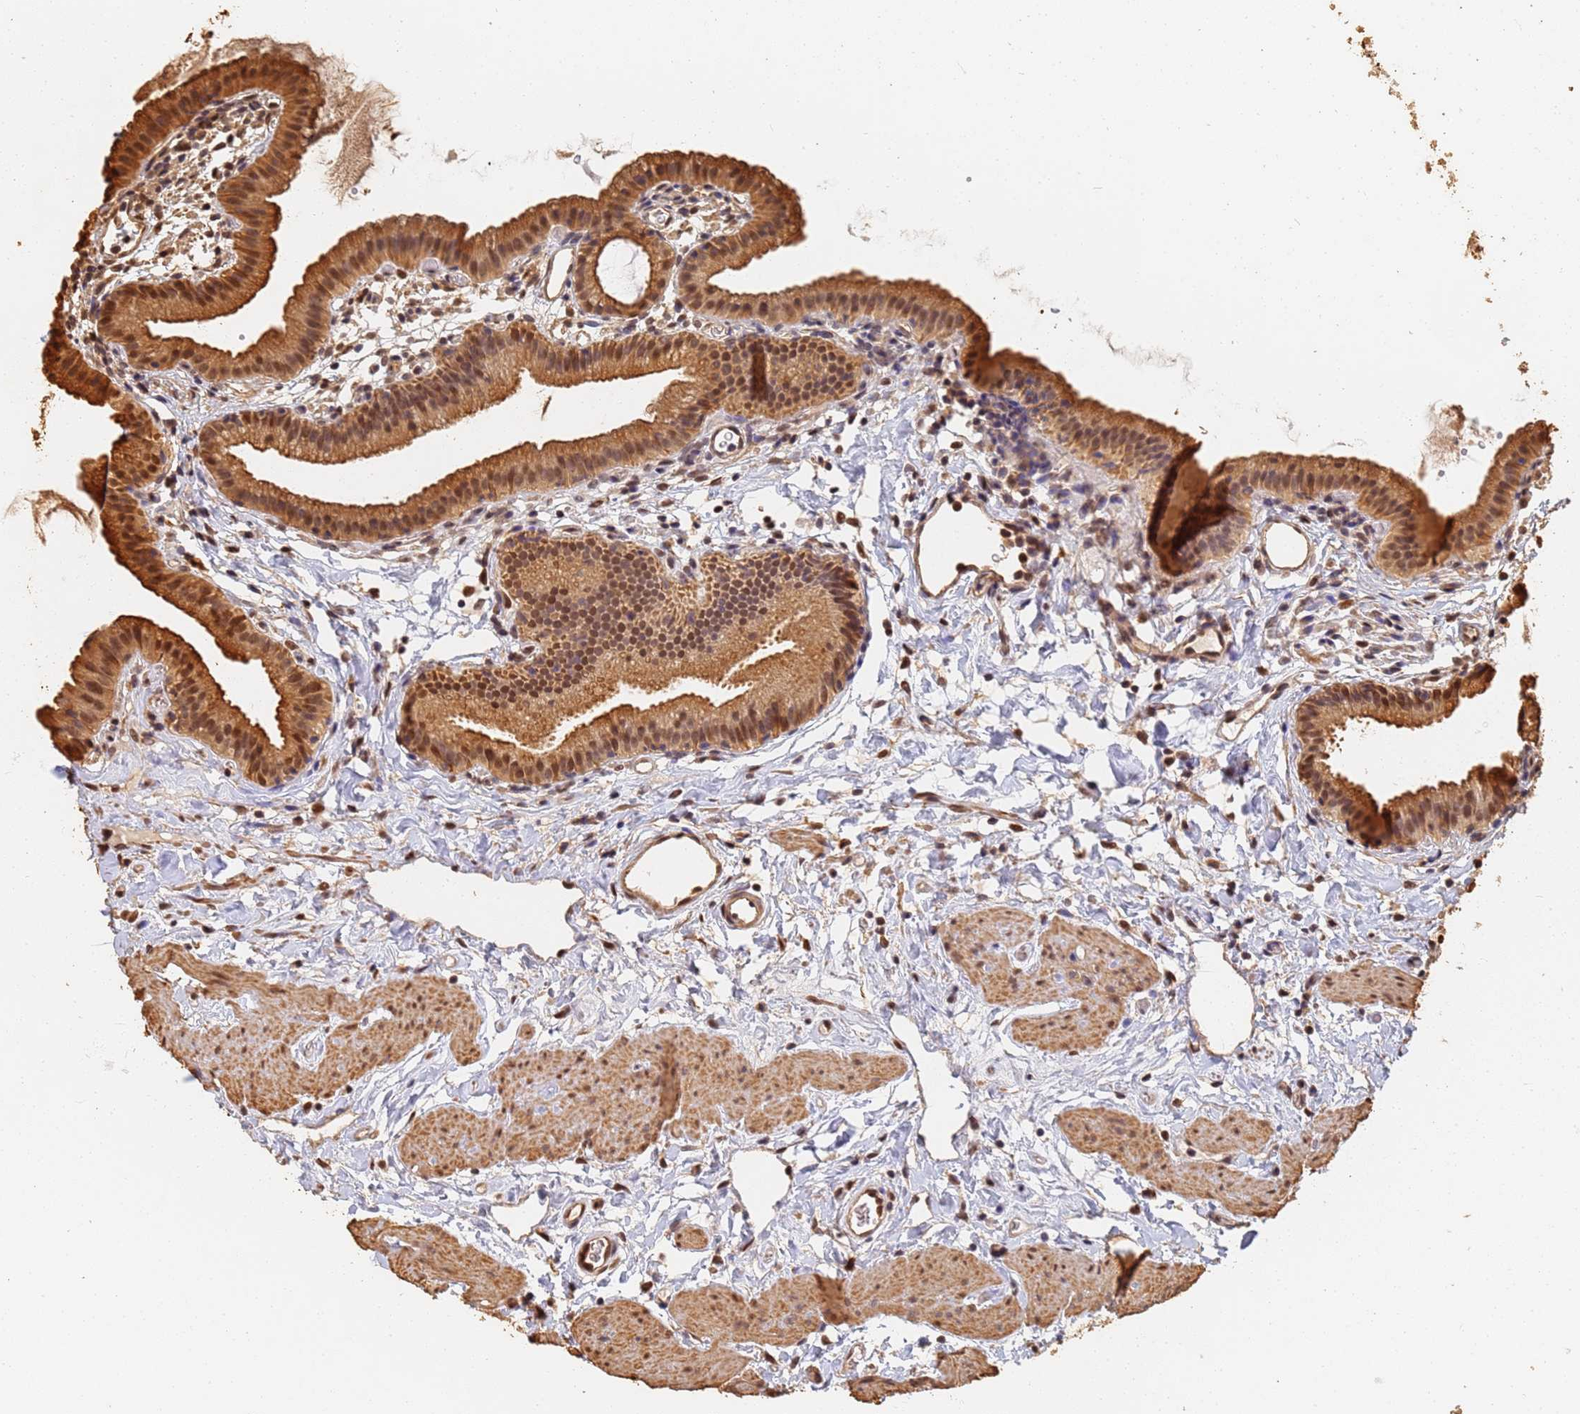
{"staining": {"intensity": "moderate", "quantity": ">75%", "location": "cytoplasmic/membranous,nuclear"}, "tissue": "gallbladder", "cell_type": "Glandular cells", "image_type": "normal", "snomed": [{"axis": "morphology", "description": "Normal tissue, NOS"}, {"axis": "topography", "description": "Gallbladder"}], "caption": "Glandular cells exhibit moderate cytoplasmic/membranous,nuclear positivity in approximately >75% of cells in normal gallbladder.", "gene": "JAK2", "patient": {"sex": "female", "age": 46}}